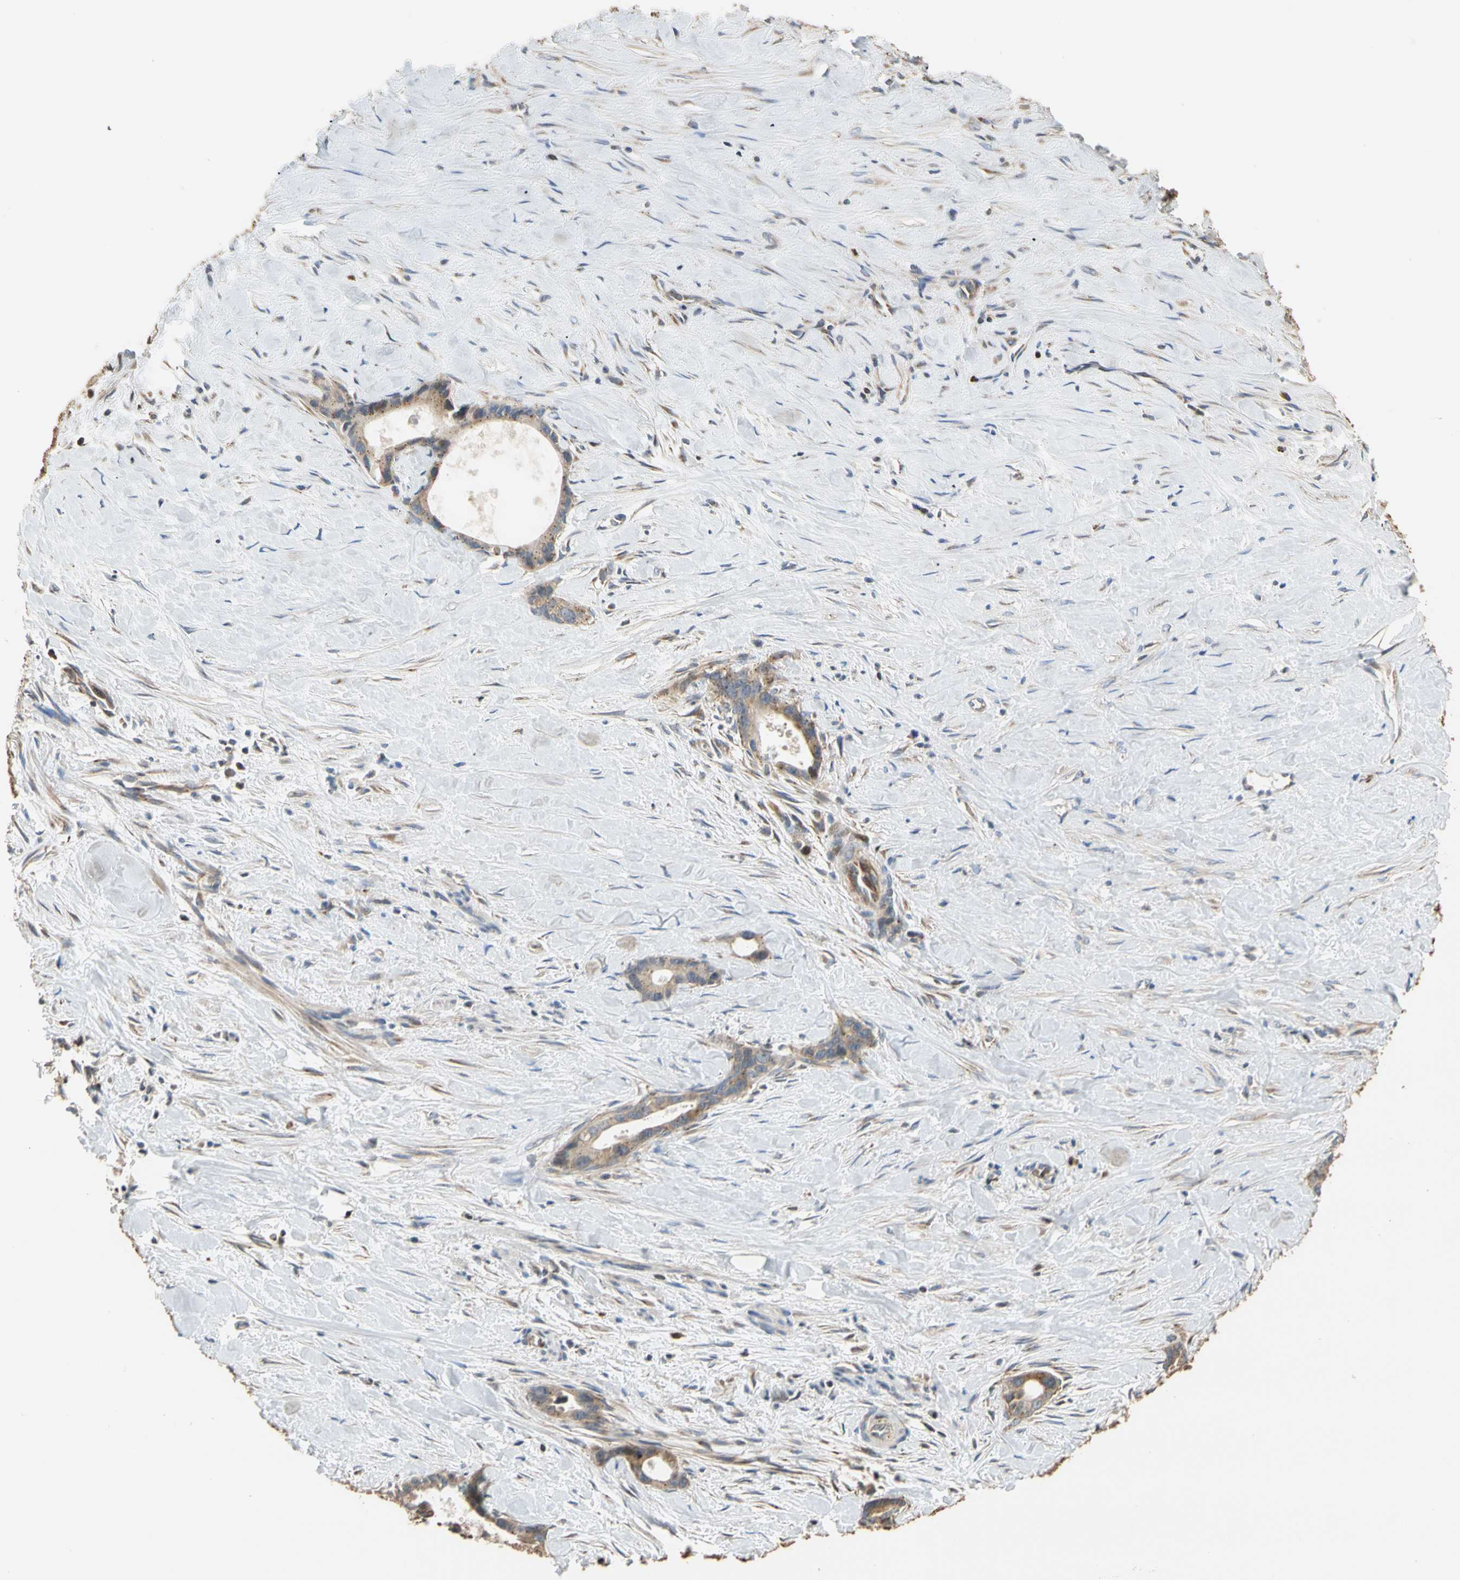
{"staining": {"intensity": "weak", "quantity": "<25%", "location": "cytoplasmic/membranous"}, "tissue": "liver cancer", "cell_type": "Tumor cells", "image_type": "cancer", "snomed": [{"axis": "morphology", "description": "Cholangiocarcinoma"}, {"axis": "topography", "description": "Liver"}], "caption": "IHC of cholangiocarcinoma (liver) displays no positivity in tumor cells.", "gene": "IP6K2", "patient": {"sex": "female", "age": 55}}